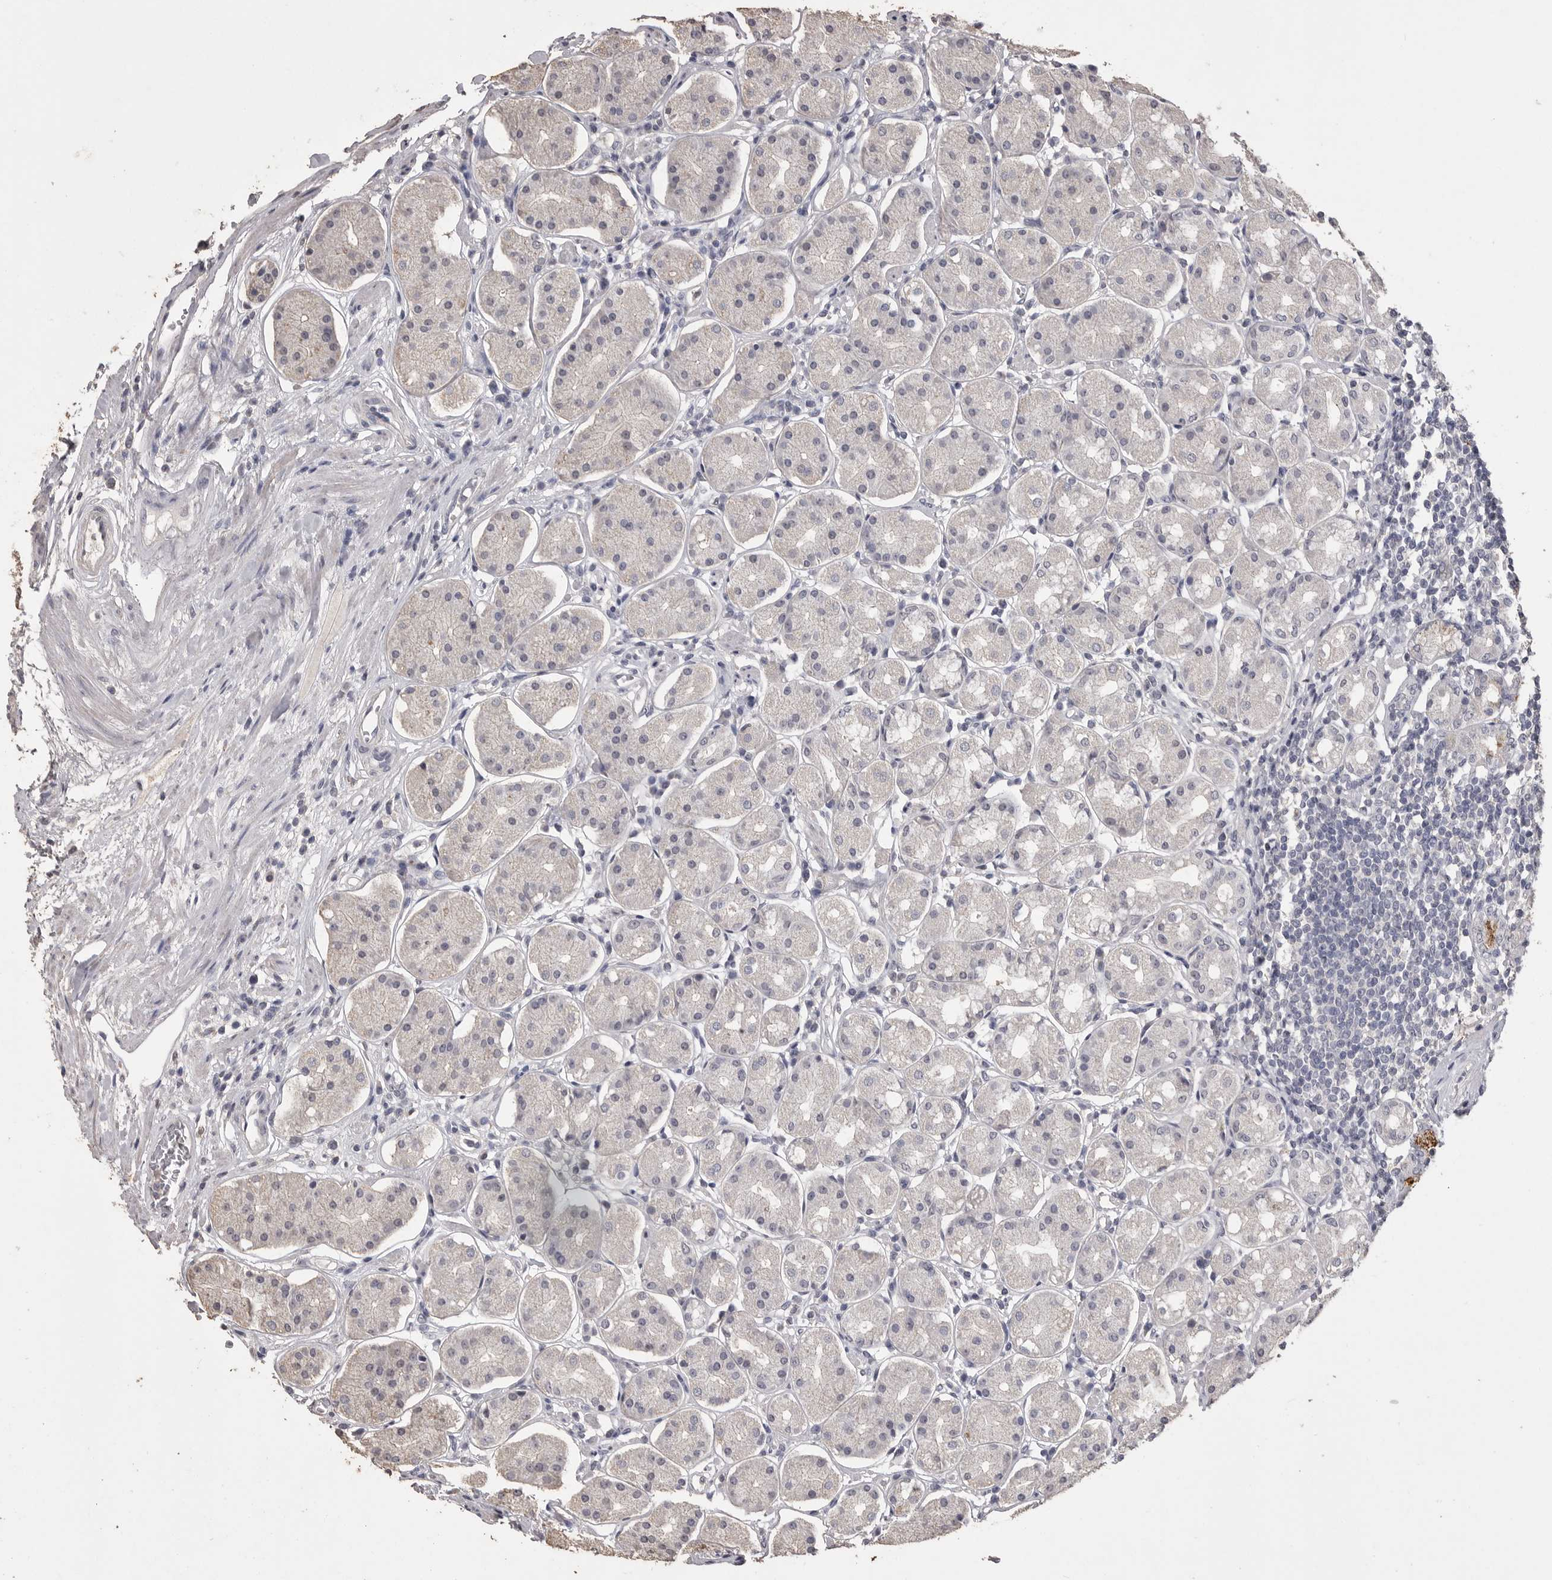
{"staining": {"intensity": "weak", "quantity": "<25%", "location": "cytoplasmic/membranous"}, "tissue": "stomach", "cell_type": "Glandular cells", "image_type": "normal", "snomed": [{"axis": "morphology", "description": "Normal tissue, NOS"}, {"axis": "topography", "description": "Stomach"}, {"axis": "topography", "description": "Stomach, lower"}], "caption": "There is no significant expression in glandular cells of stomach. (DAB immunohistochemistry (IHC) with hematoxylin counter stain).", "gene": "MMP7", "patient": {"sex": "female", "age": 56}}